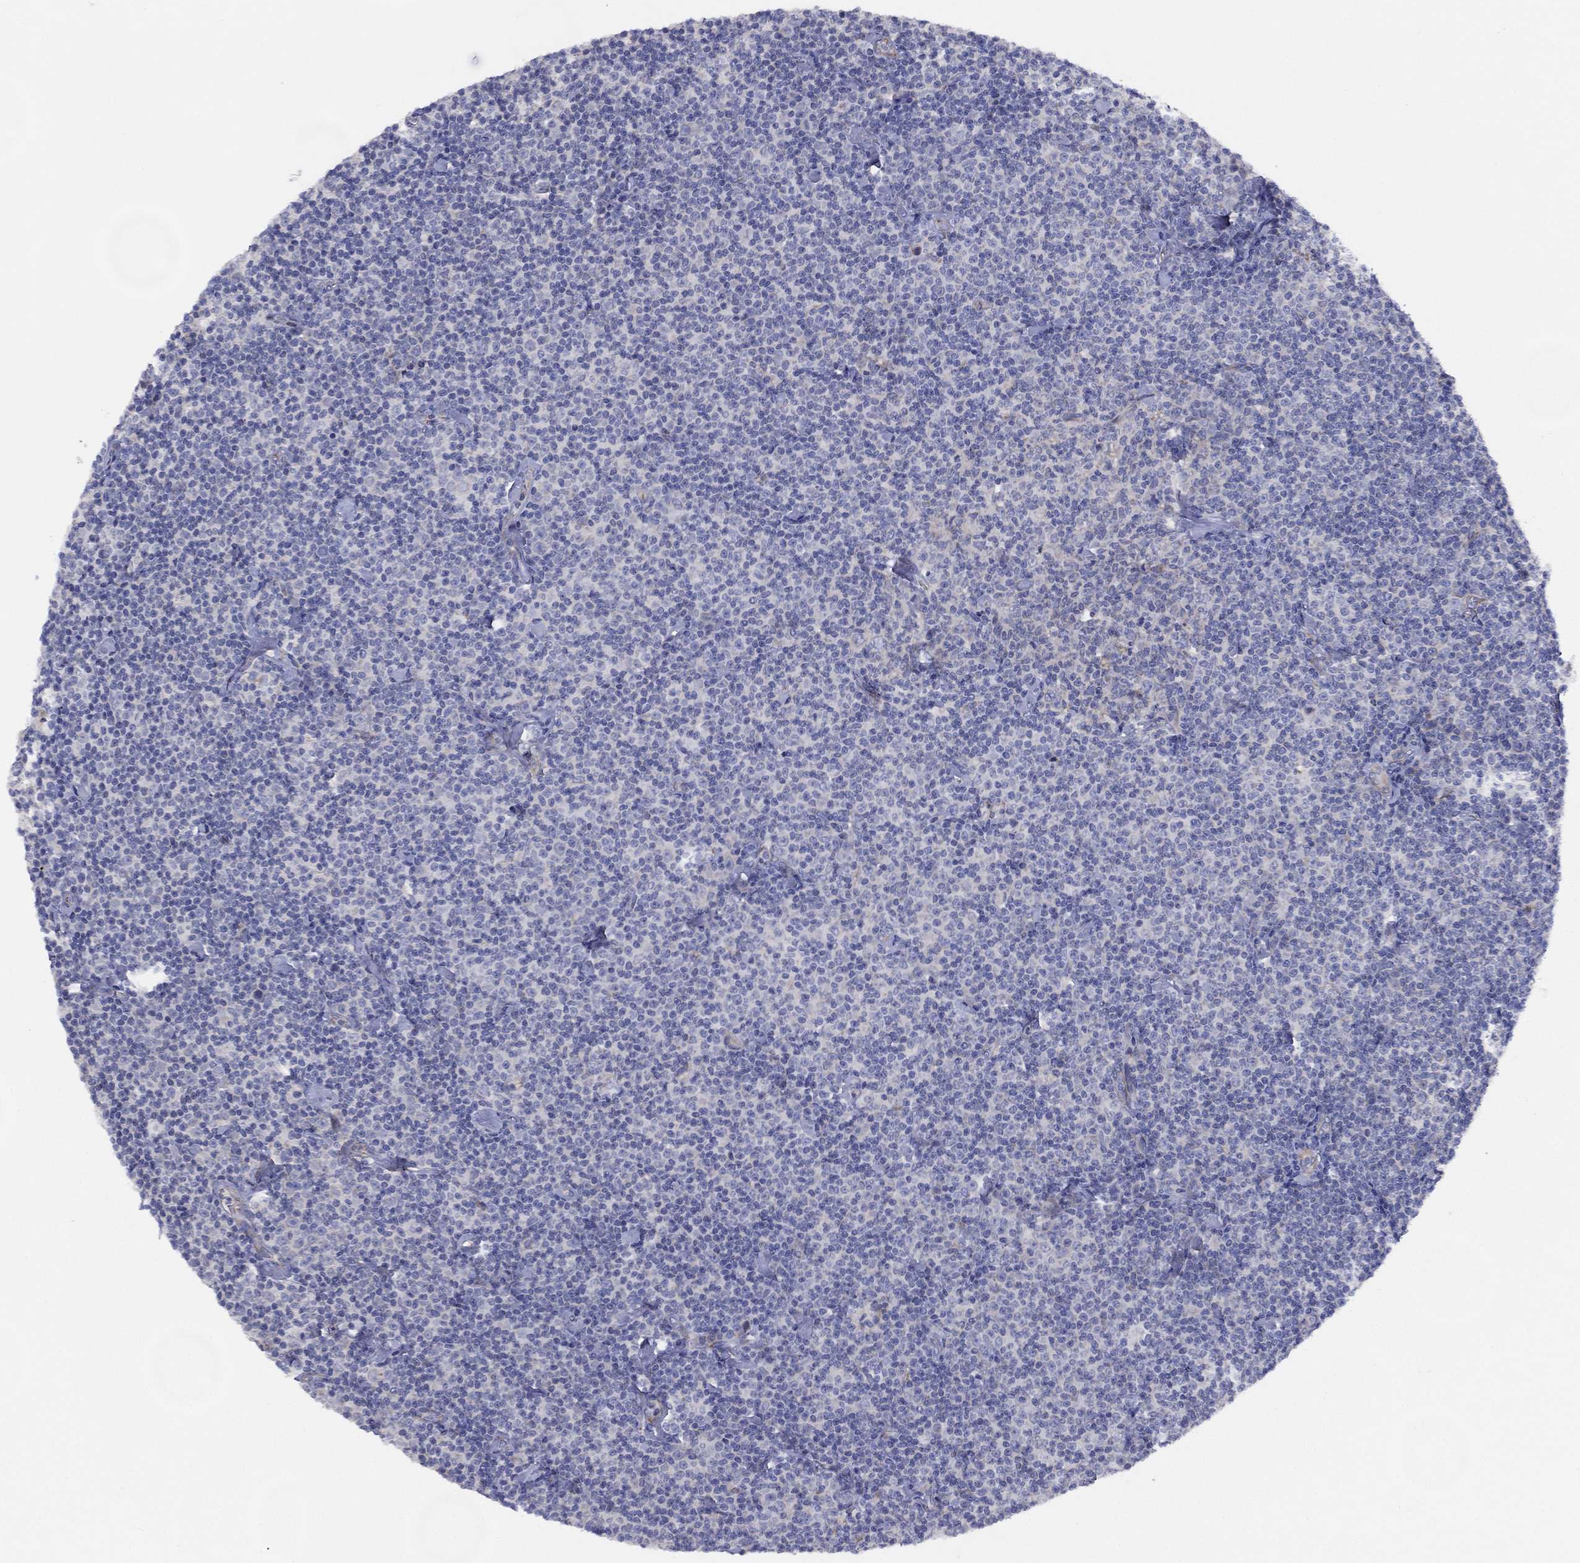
{"staining": {"intensity": "negative", "quantity": "none", "location": "none"}, "tissue": "lymphoma", "cell_type": "Tumor cells", "image_type": "cancer", "snomed": [{"axis": "morphology", "description": "Malignant lymphoma, non-Hodgkin's type, Low grade"}, {"axis": "topography", "description": "Lymph node"}], "caption": "DAB immunohistochemical staining of human low-grade malignant lymphoma, non-Hodgkin's type shows no significant staining in tumor cells.", "gene": "ZNF223", "patient": {"sex": "male", "age": 81}}